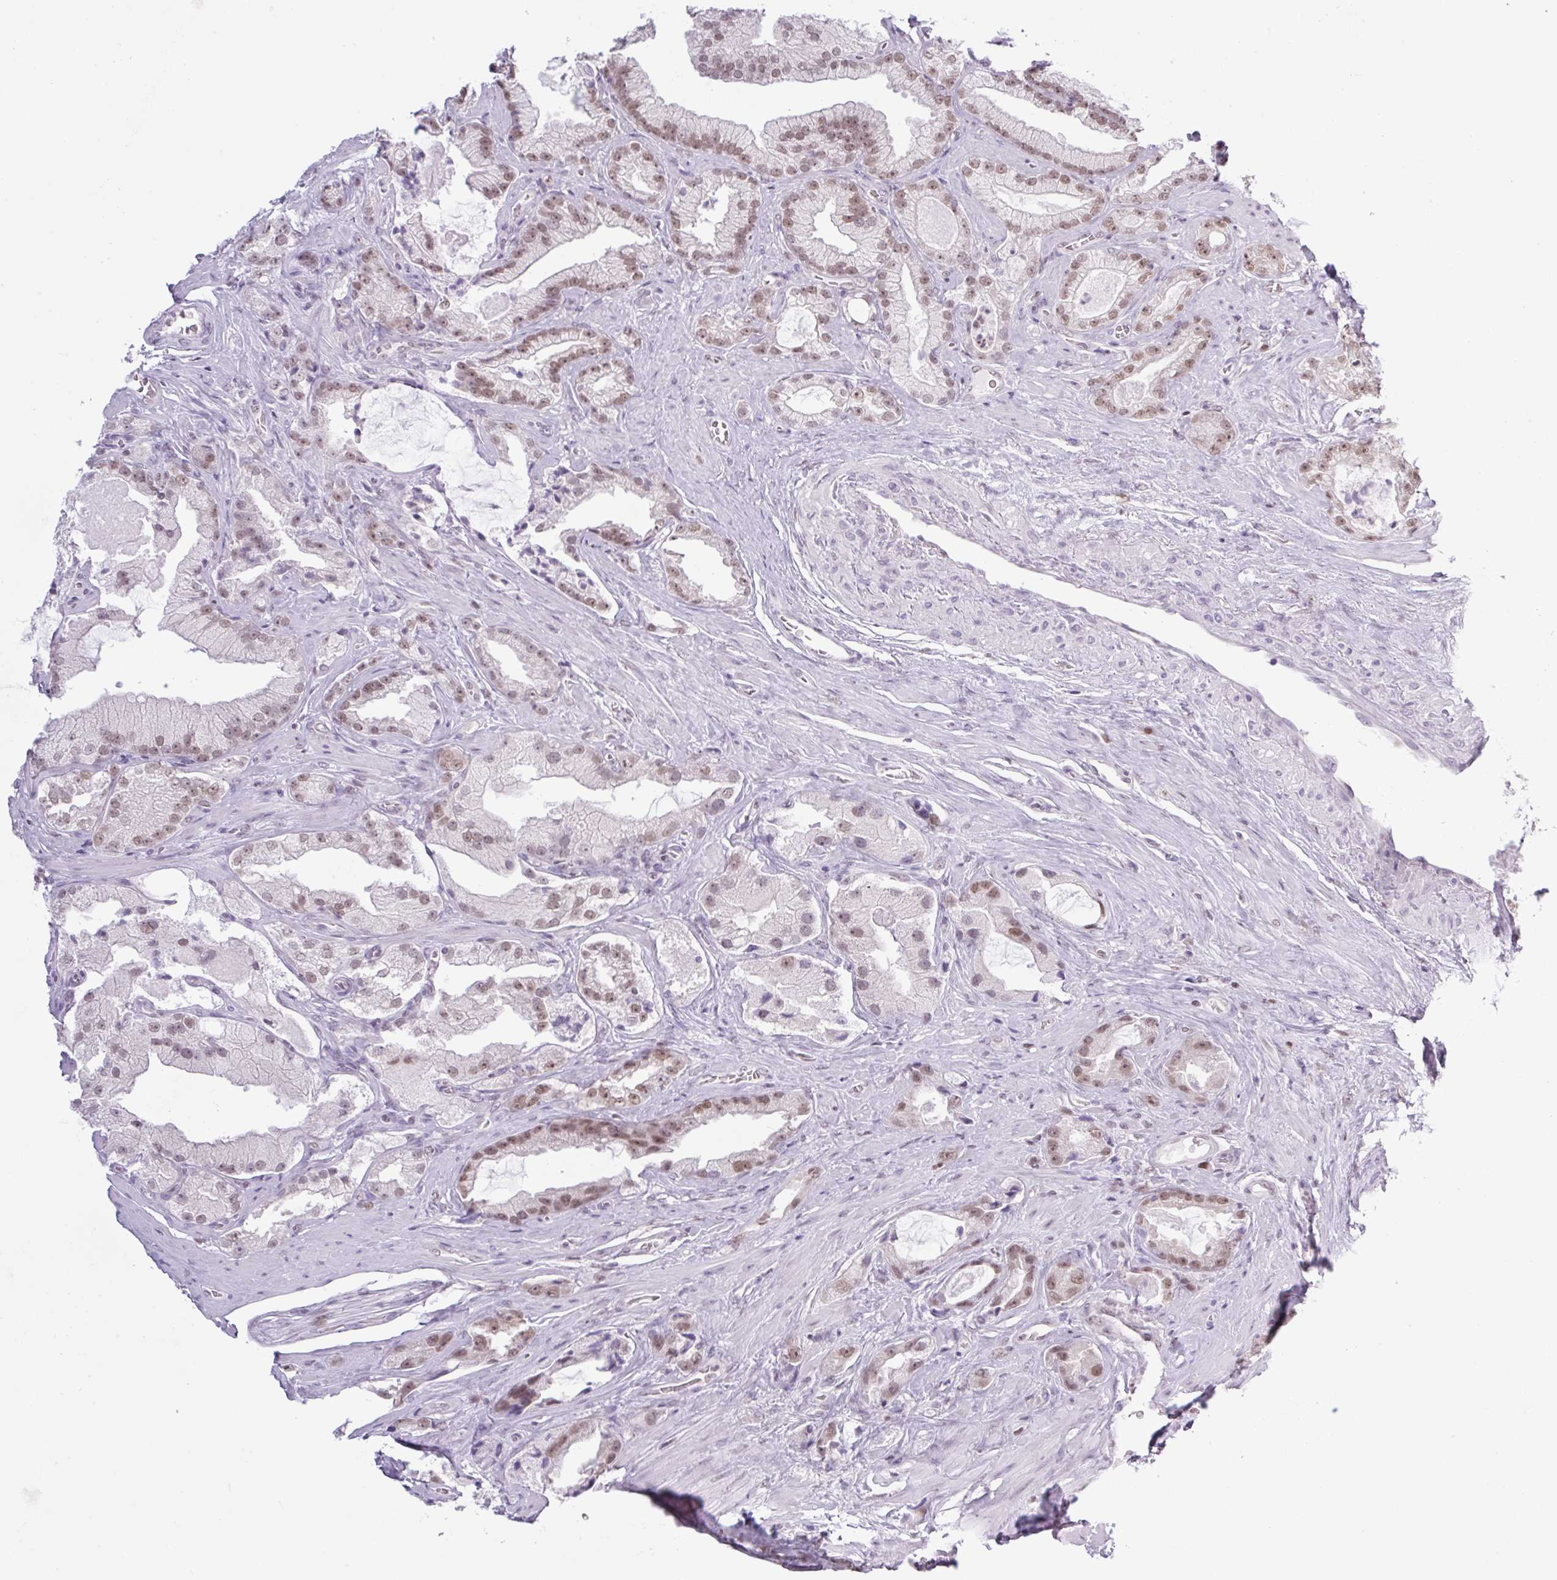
{"staining": {"intensity": "moderate", "quantity": "25%-75%", "location": "nuclear"}, "tissue": "prostate cancer", "cell_type": "Tumor cells", "image_type": "cancer", "snomed": [{"axis": "morphology", "description": "Adenocarcinoma, High grade"}, {"axis": "topography", "description": "Prostate"}], "caption": "Prostate cancer (adenocarcinoma (high-grade)) tissue demonstrates moderate nuclear staining in about 25%-75% of tumor cells Using DAB (3,3'-diaminobenzidine) (brown) and hematoxylin (blue) stains, captured at high magnification using brightfield microscopy.", "gene": "TLE3", "patient": {"sex": "male", "age": 68}}